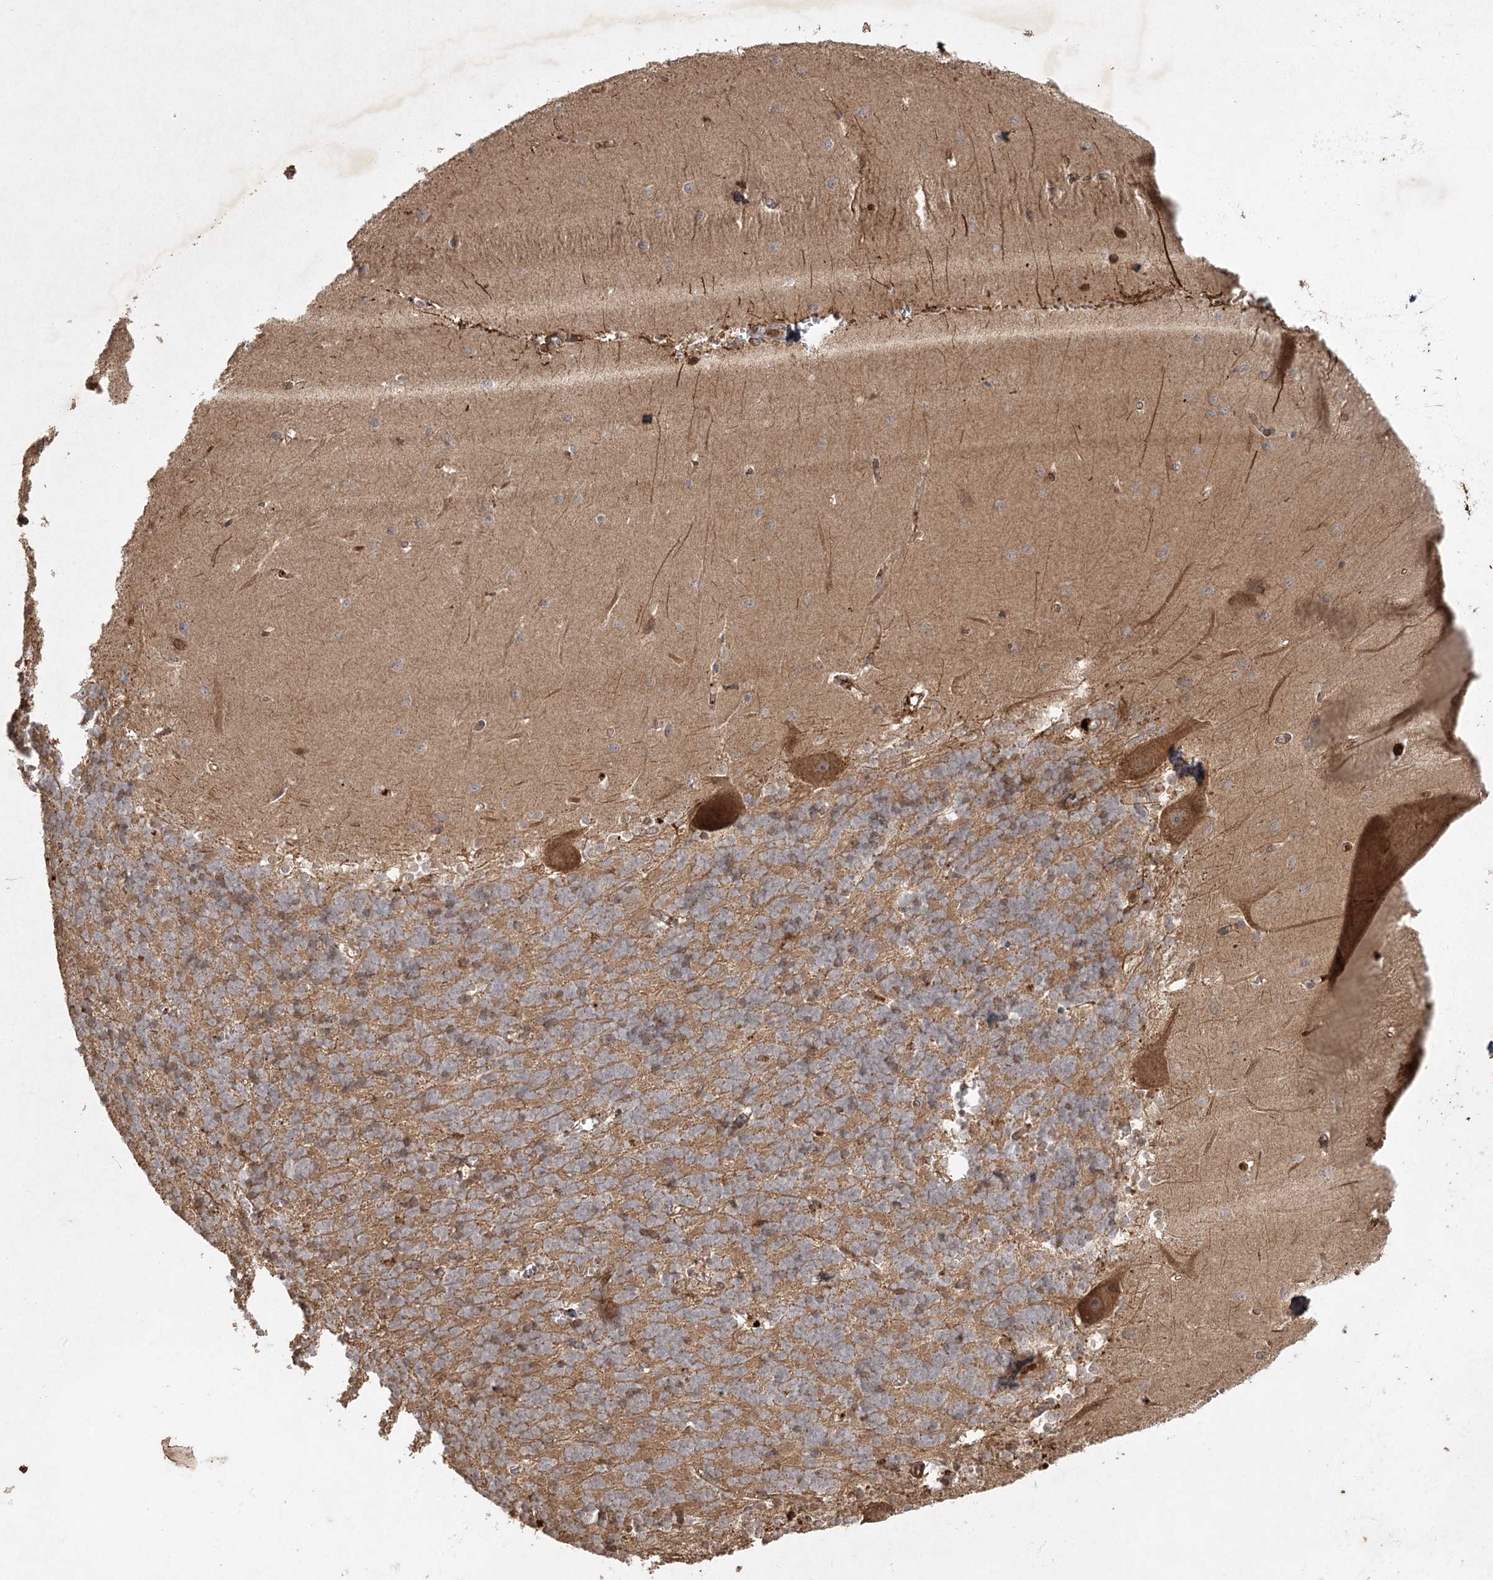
{"staining": {"intensity": "moderate", "quantity": ">75%", "location": "cytoplasmic/membranous"}, "tissue": "cerebellum", "cell_type": "Cells in granular layer", "image_type": "normal", "snomed": [{"axis": "morphology", "description": "Normal tissue, NOS"}, {"axis": "topography", "description": "Cerebellum"}], "caption": "Cells in granular layer exhibit medium levels of moderate cytoplasmic/membranous positivity in about >75% of cells in normal human cerebellum.", "gene": "ARL13A", "patient": {"sex": "male", "age": 37}}